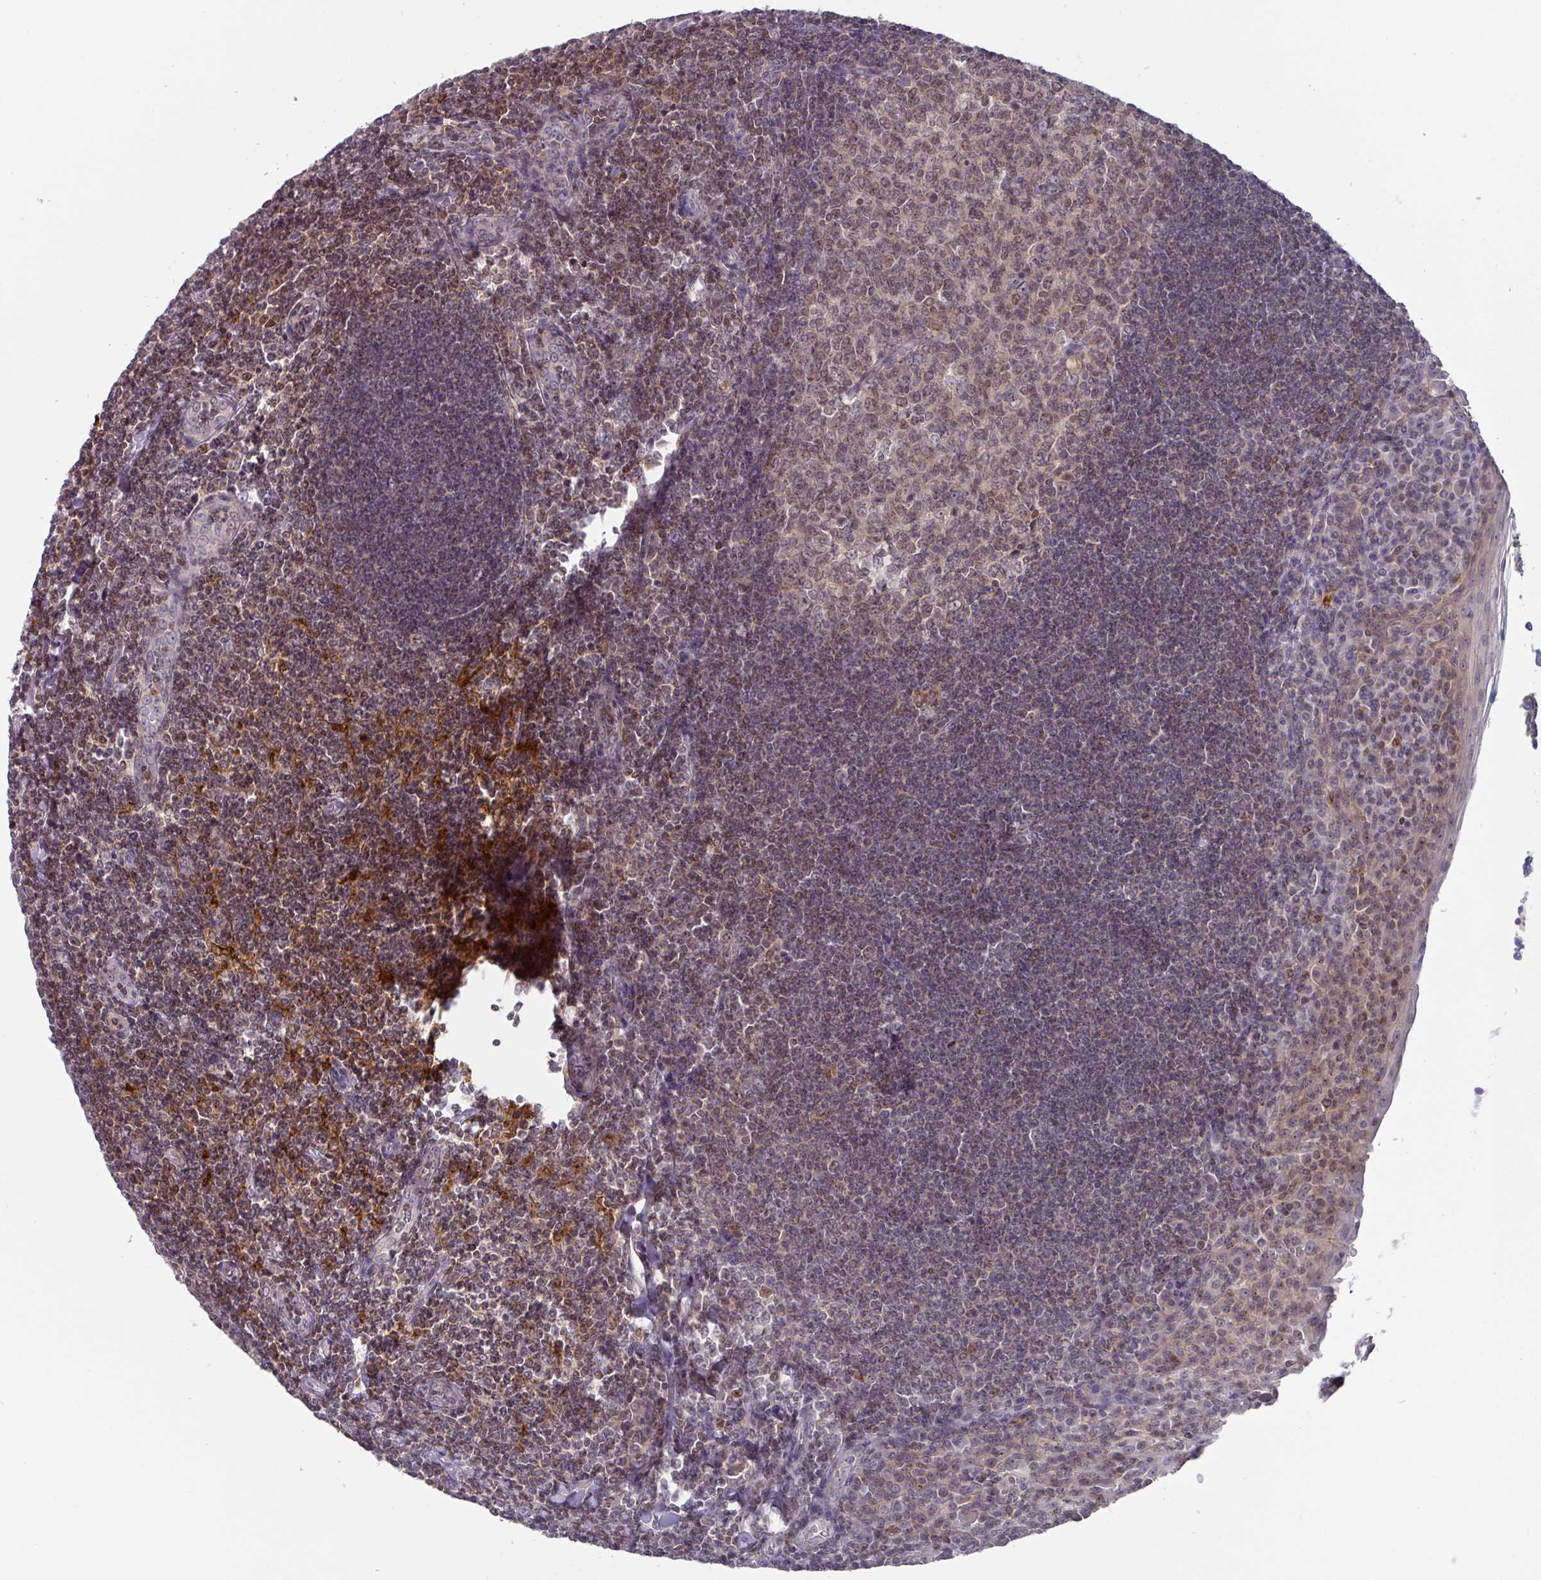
{"staining": {"intensity": "moderate", "quantity": "25%-75%", "location": "nuclear"}, "tissue": "tonsil", "cell_type": "Germinal center cells", "image_type": "normal", "snomed": [{"axis": "morphology", "description": "Normal tissue, NOS"}, {"axis": "topography", "description": "Tonsil"}], "caption": "Tonsil stained for a protein (brown) demonstrates moderate nuclear positive positivity in approximately 25%-75% of germinal center cells.", "gene": "DCAF12L1", "patient": {"sex": "male", "age": 27}}